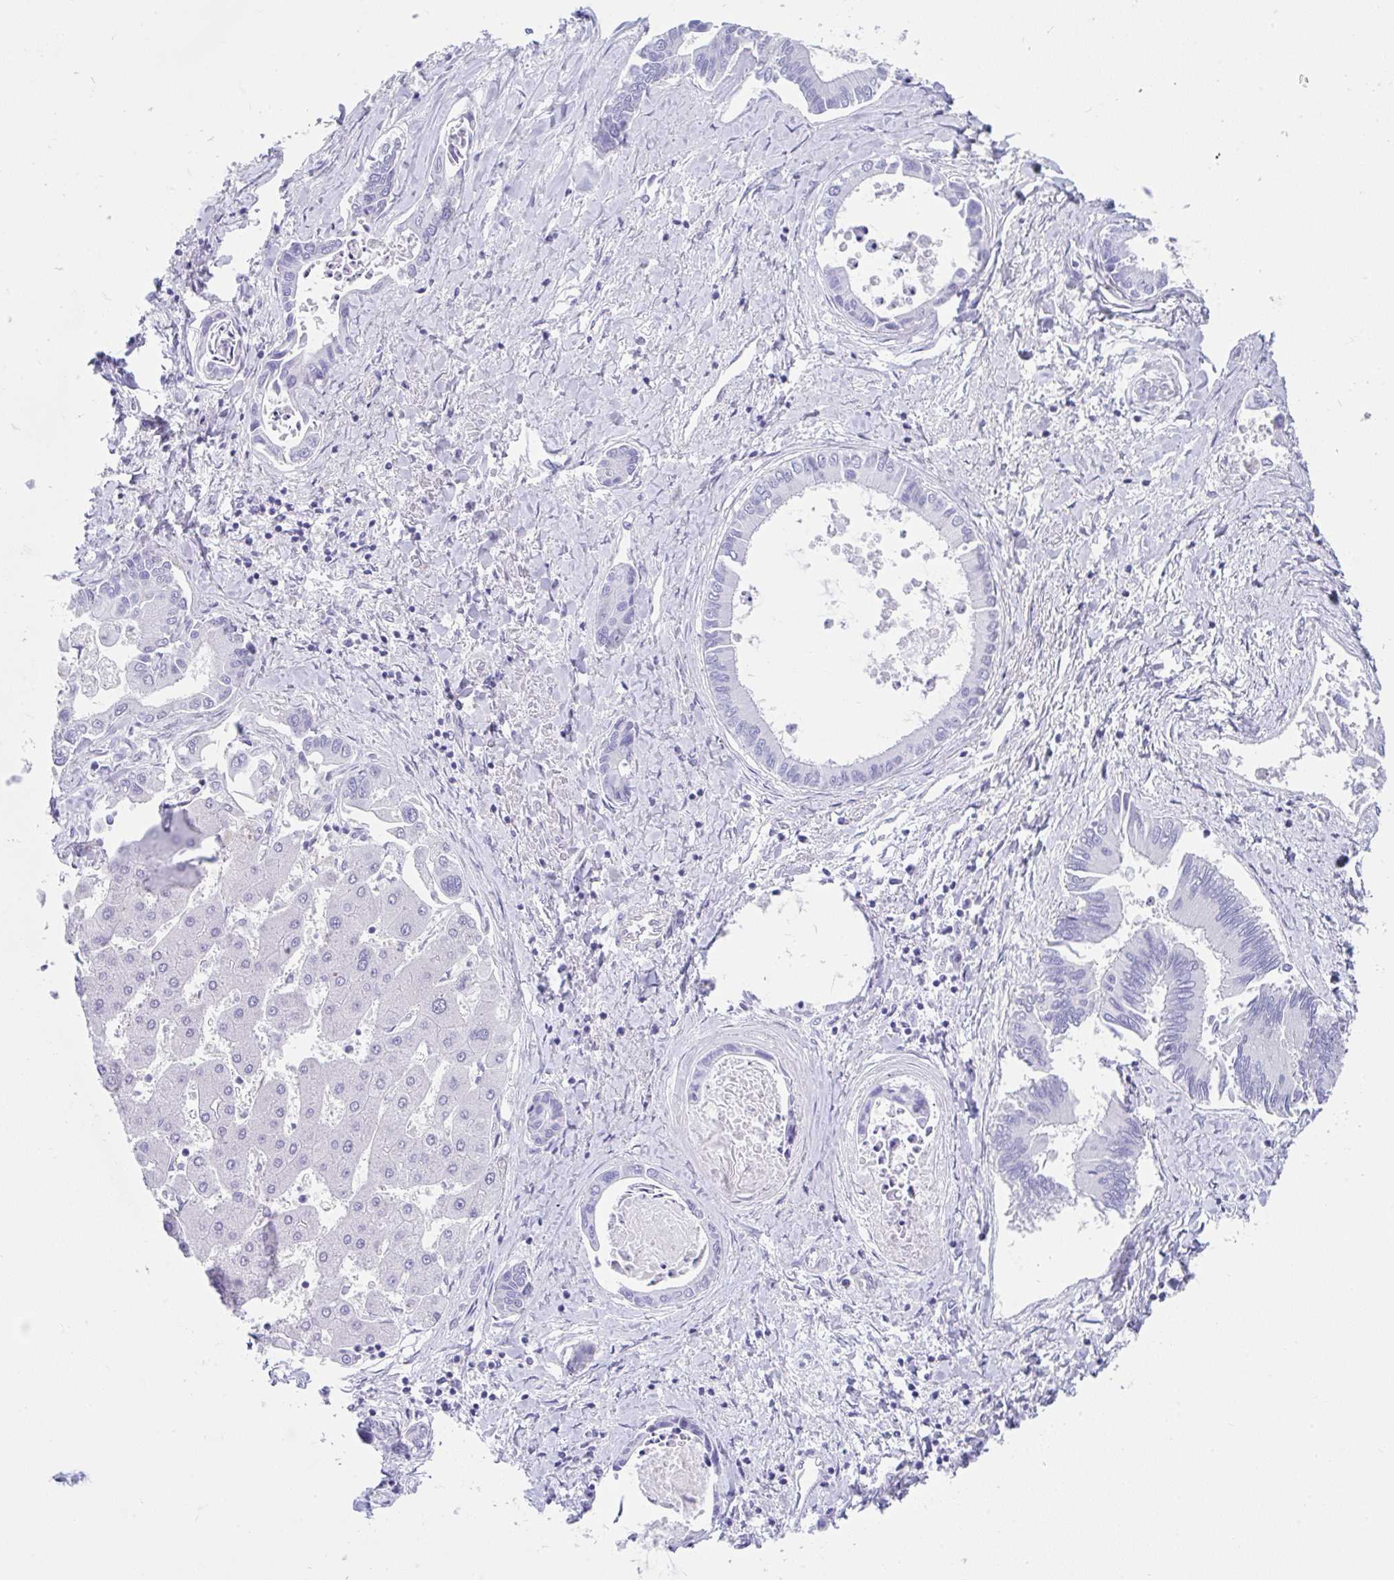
{"staining": {"intensity": "negative", "quantity": "none", "location": "none"}, "tissue": "liver cancer", "cell_type": "Tumor cells", "image_type": "cancer", "snomed": [{"axis": "morphology", "description": "Cholangiocarcinoma"}, {"axis": "topography", "description": "Liver"}], "caption": "DAB immunohistochemical staining of human cholangiocarcinoma (liver) exhibits no significant positivity in tumor cells. Brightfield microscopy of immunohistochemistry stained with DAB (brown) and hematoxylin (blue), captured at high magnification.", "gene": "FAM107A", "patient": {"sex": "male", "age": 66}}